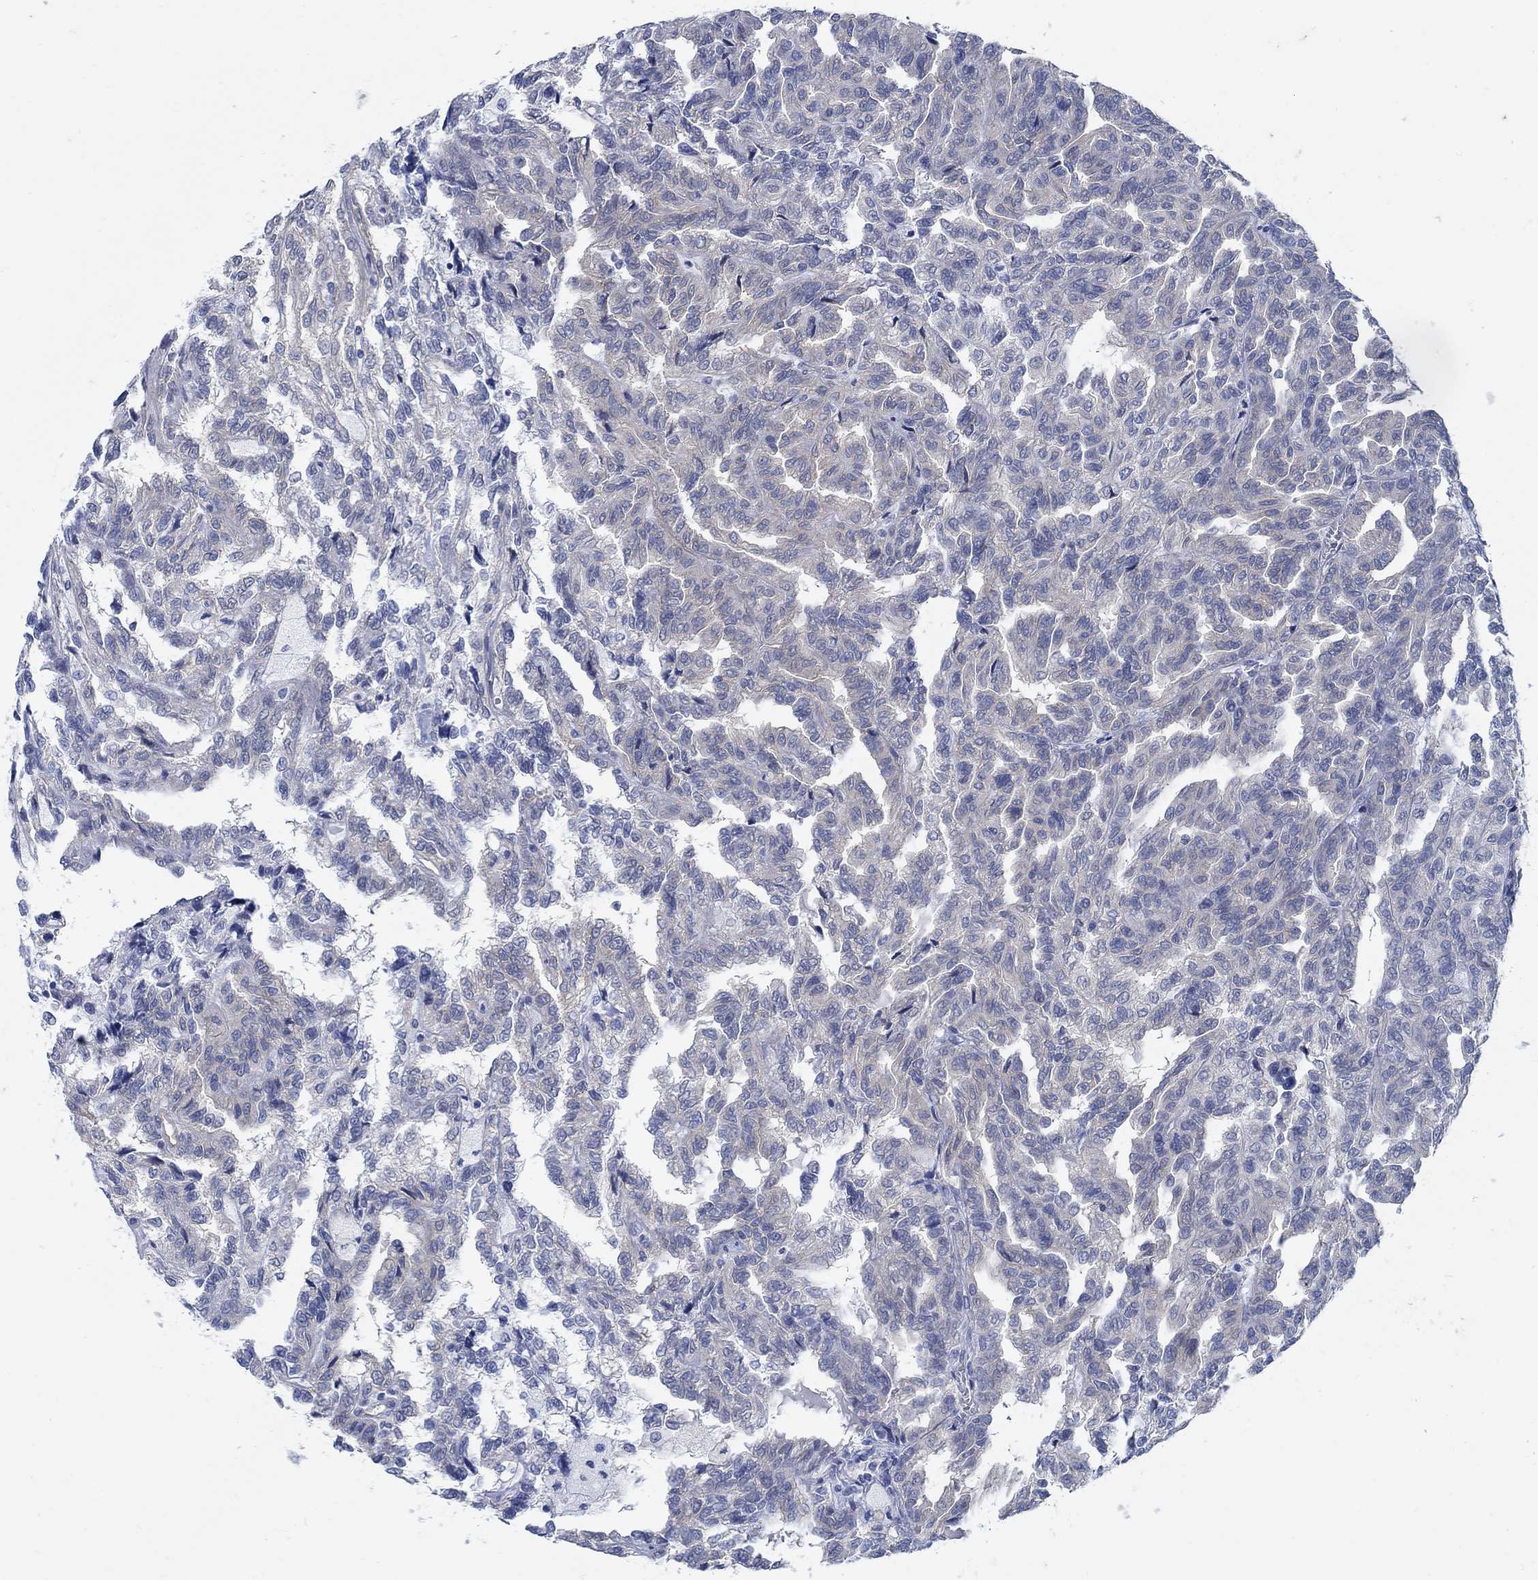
{"staining": {"intensity": "negative", "quantity": "none", "location": "none"}, "tissue": "renal cancer", "cell_type": "Tumor cells", "image_type": "cancer", "snomed": [{"axis": "morphology", "description": "Adenocarcinoma, NOS"}, {"axis": "topography", "description": "Kidney"}], "caption": "Micrograph shows no protein staining in tumor cells of renal adenocarcinoma tissue.", "gene": "TMEM198", "patient": {"sex": "male", "age": 79}}